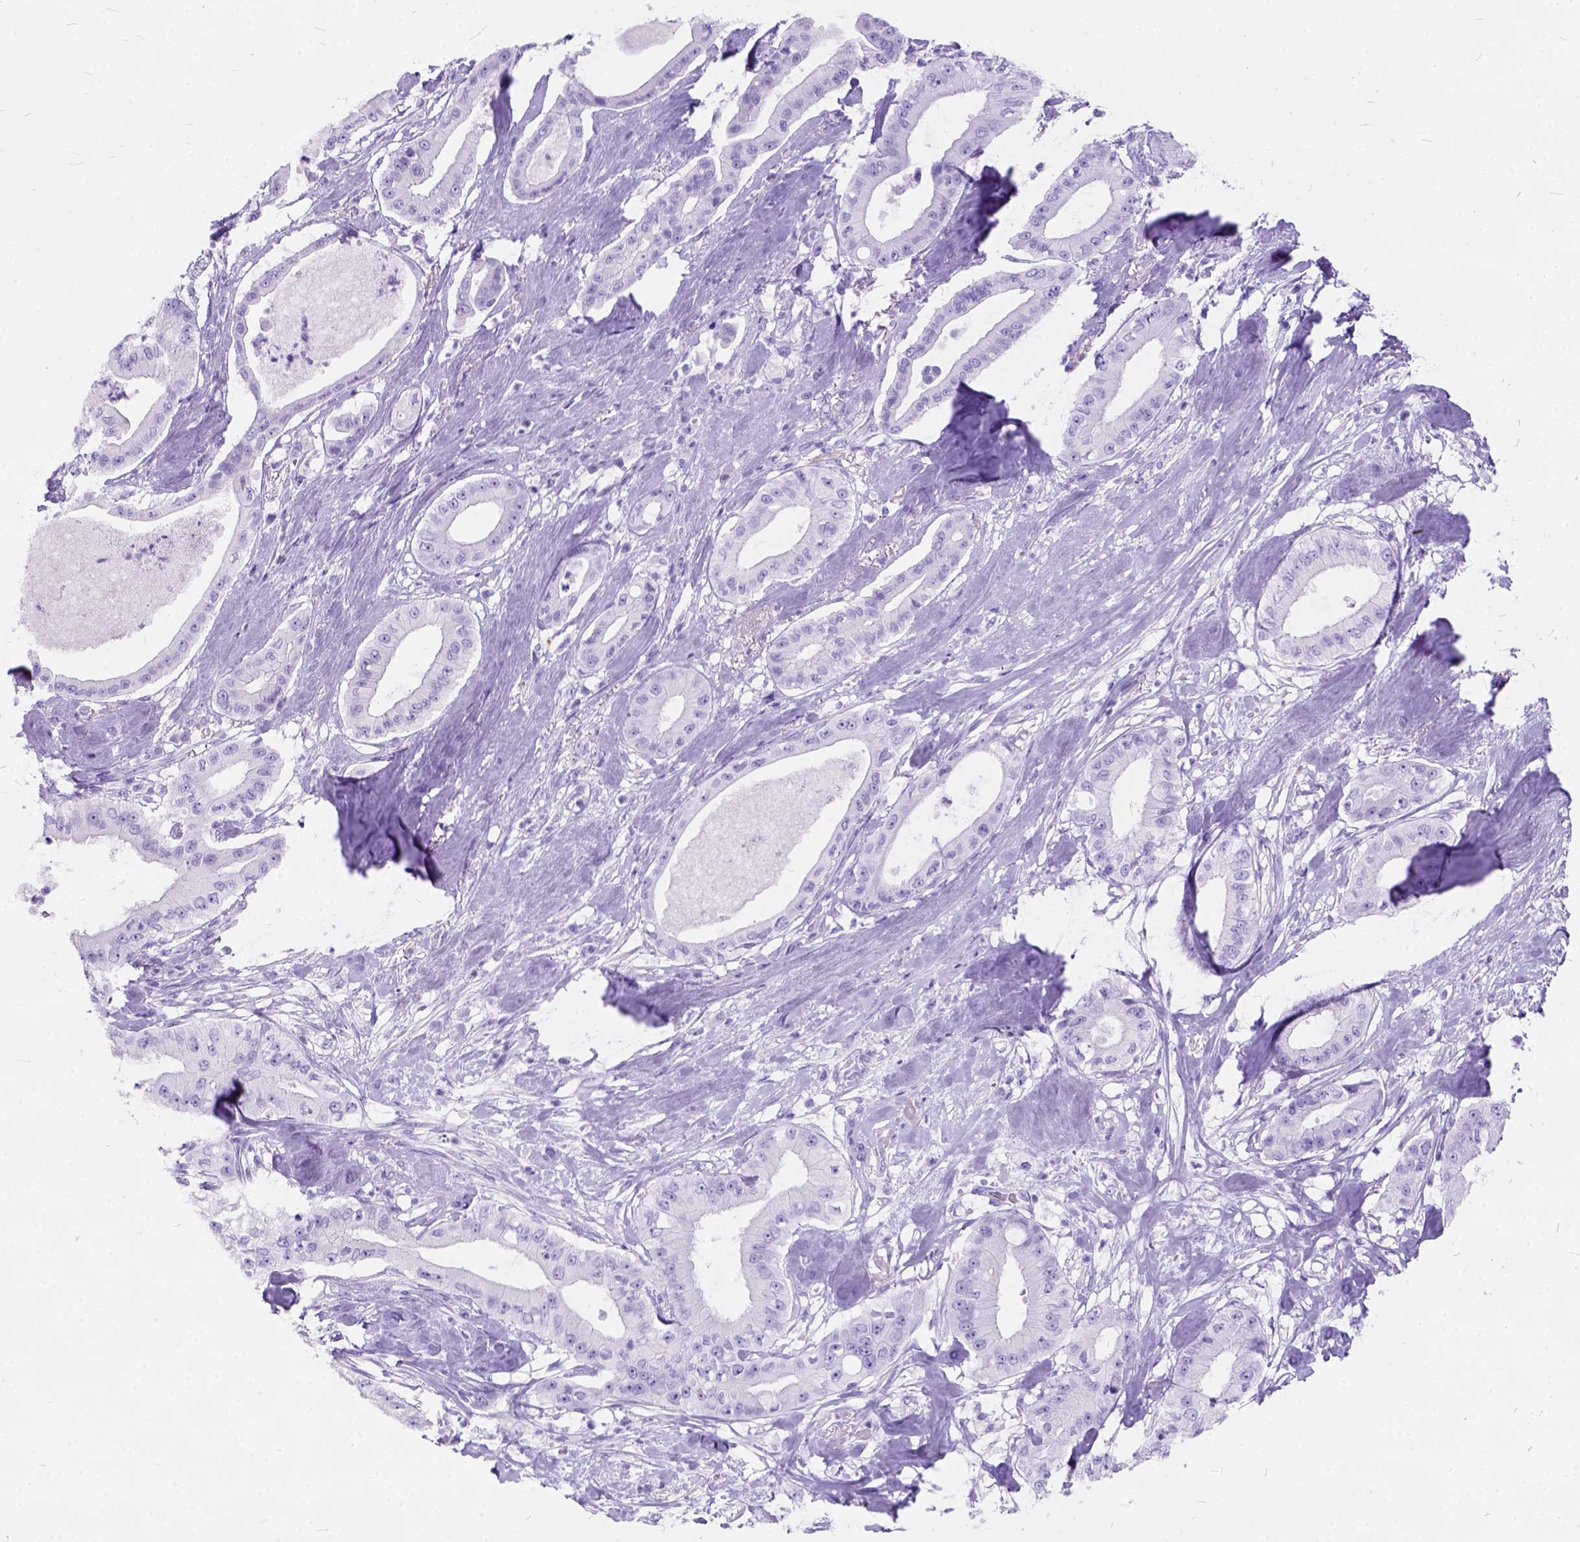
{"staining": {"intensity": "negative", "quantity": "none", "location": "none"}, "tissue": "pancreatic cancer", "cell_type": "Tumor cells", "image_type": "cancer", "snomed": [{"axis": "morphology", "description": "Adenocarcinoma, NOS"}, {"axis": "topography", "description": "Pancreas"}], "caption": "IHC image of pancreatic adenocarcinoma stained for a protein (brown), which exhibits no staining in tumor cells.", "gene": "C1QTNF3", "patient": {"sex": "male", "age": 71}}